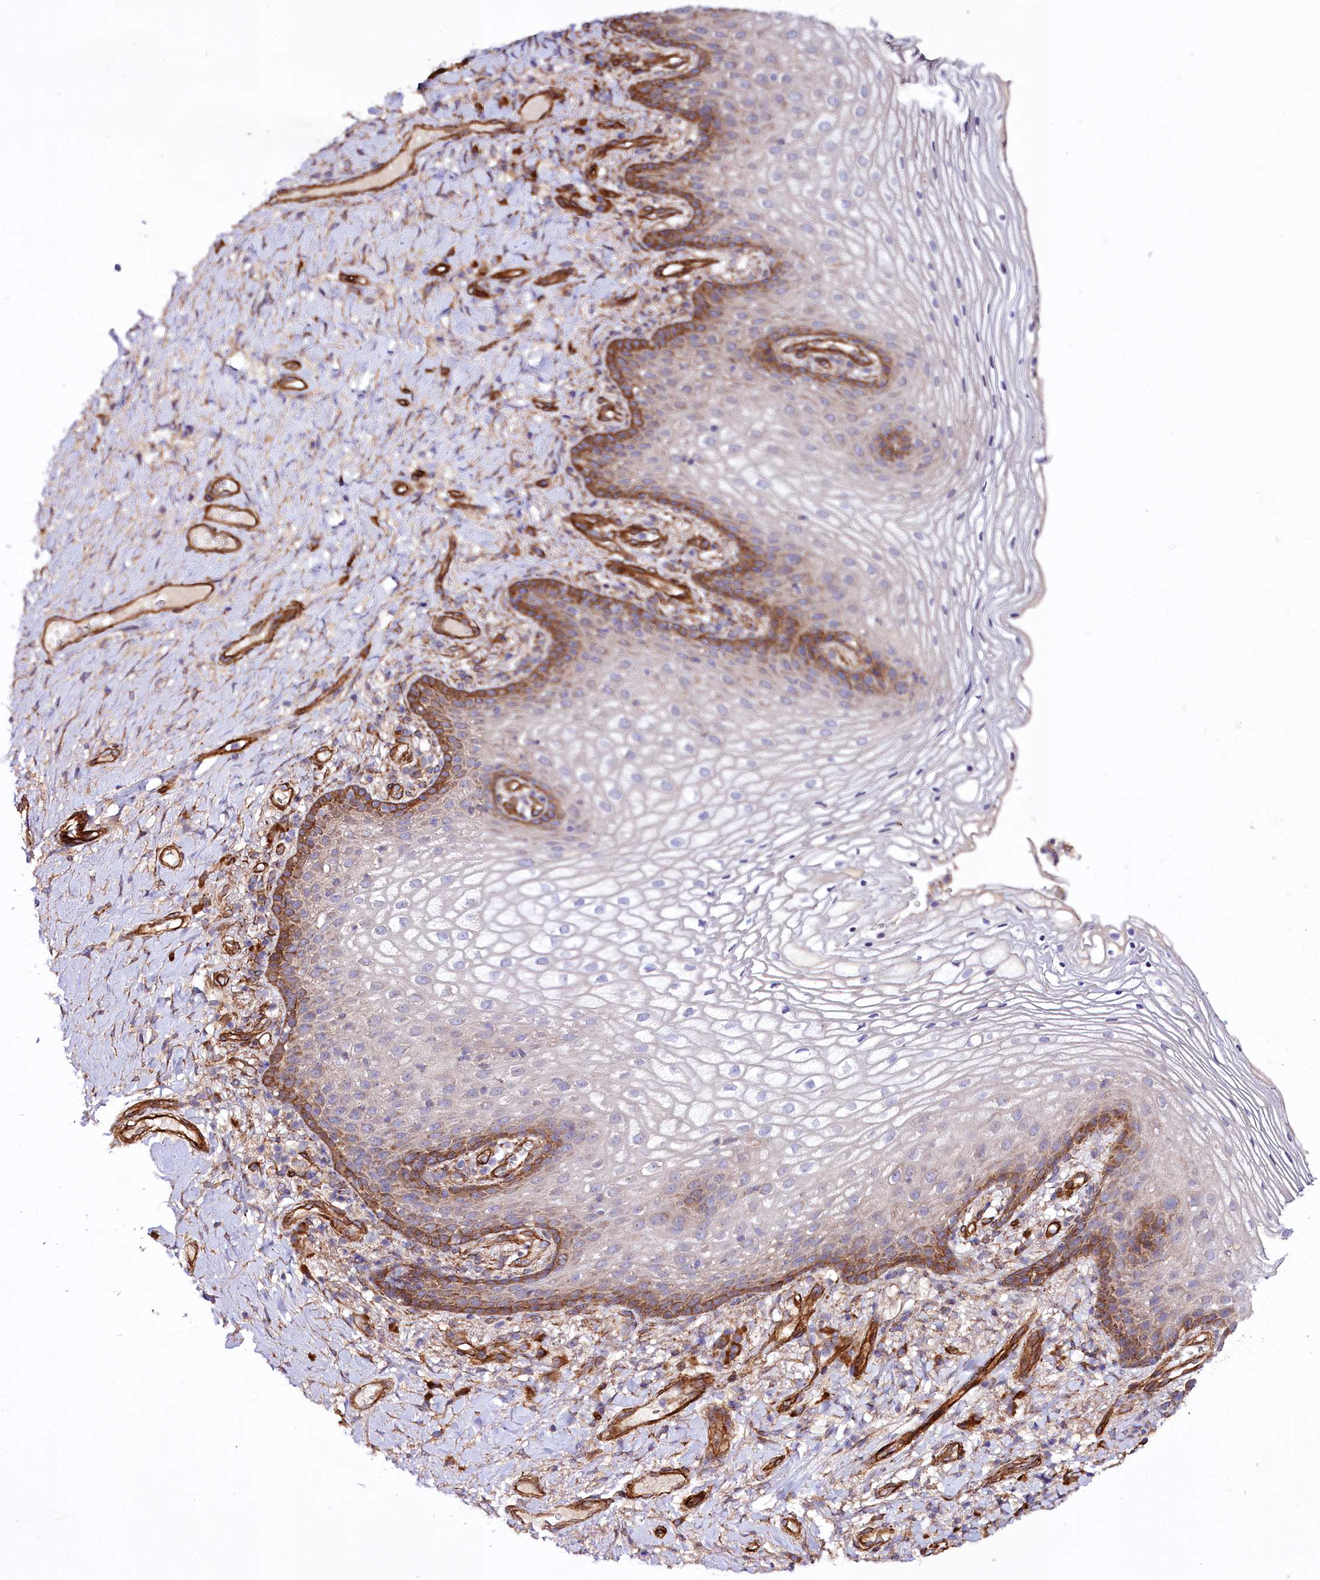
{"staining": {"intensity": "strong", "quantity": "<25%", "location": "cytoplasmic/membranous"}, "tissue": "vagina", "cell_type": "Squamous epithelial cells", "image_type": "normal", "snomed": [{"axis": "morphology", "description": "Normal tissue, NOS"}, {"axis": "topography", "description": "Vagina"}], "caption": "A photomicrograph of vagina stained for a protein reveals strong cytoplasmic/membranous brown staining in squamous epithelial cells.", "gene": "SPATS2", "patient": {"sex": "female", "age": 60}}